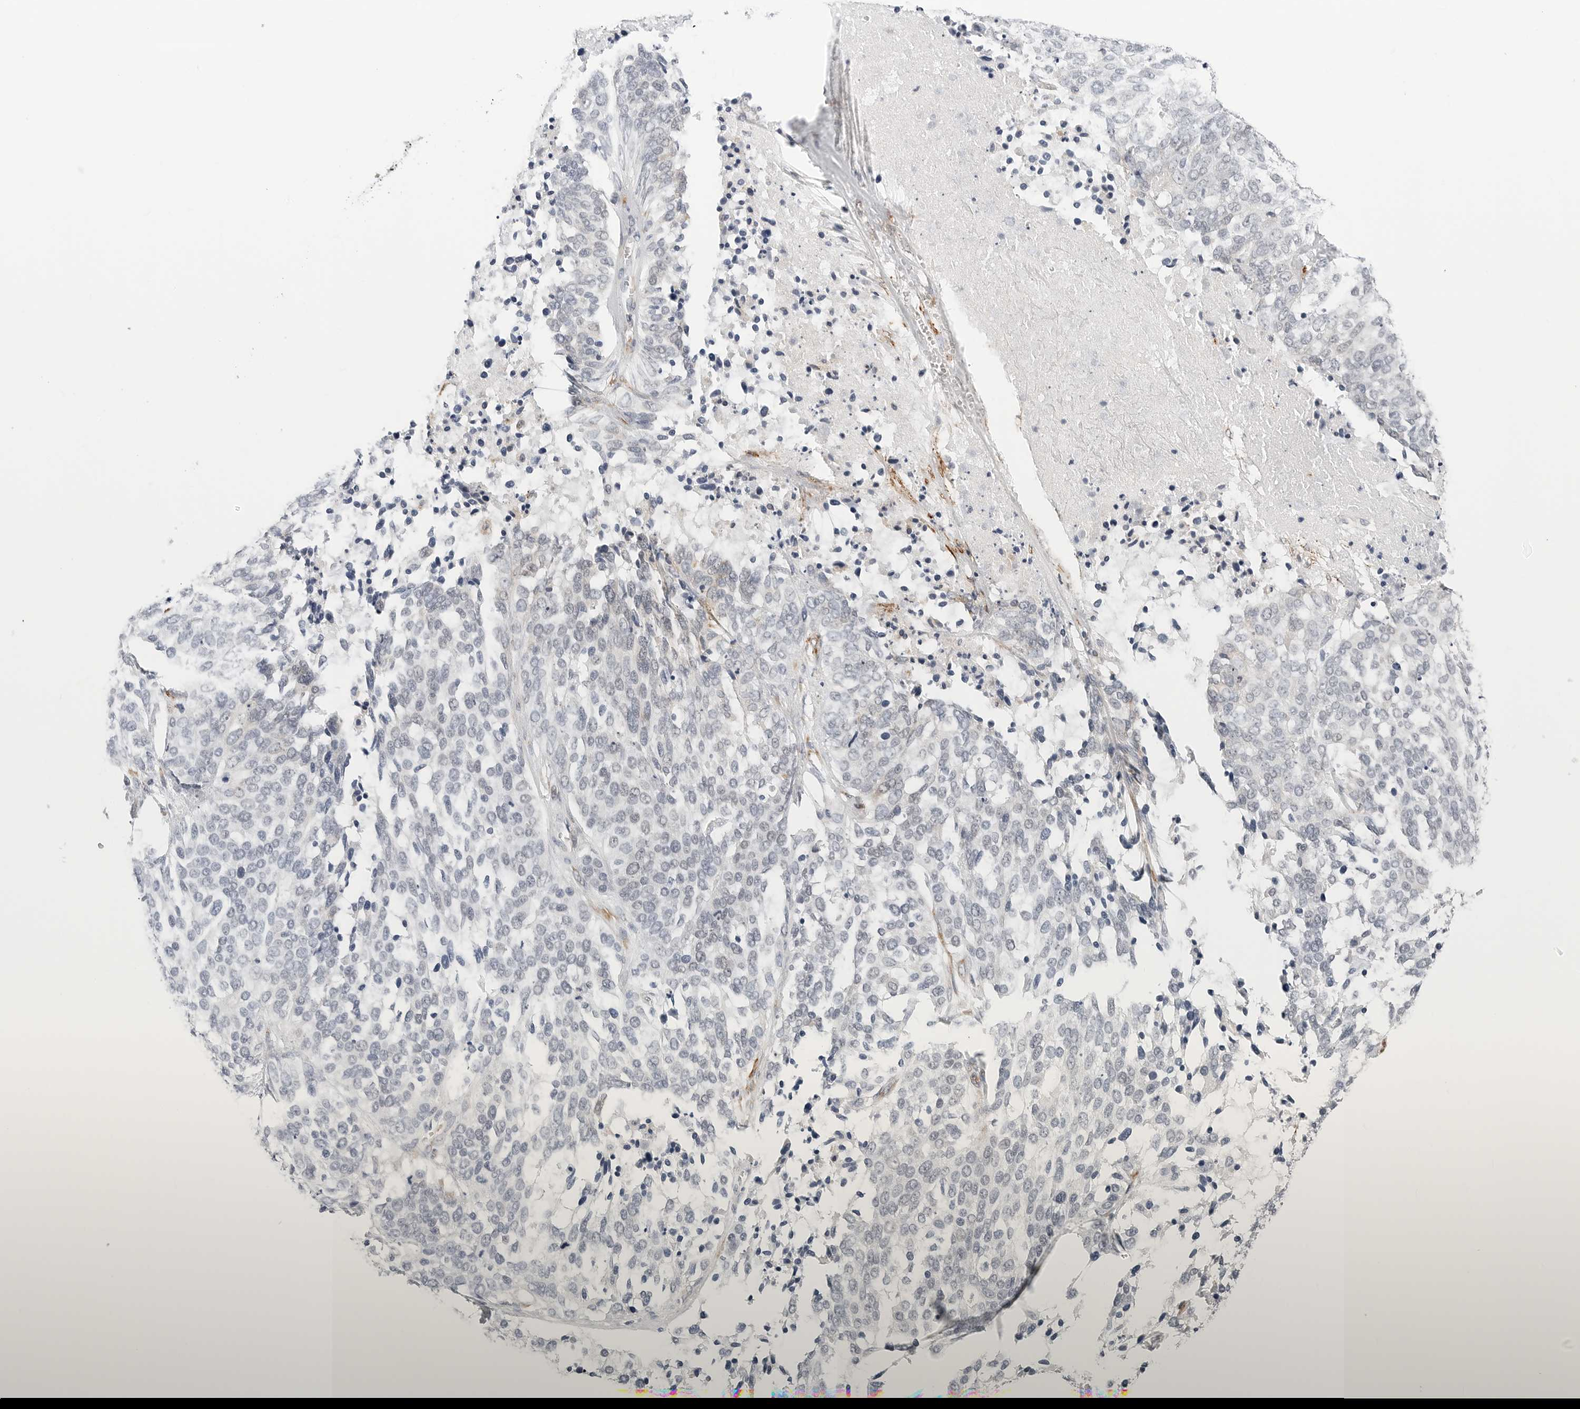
{"staining": {"intensity": "negative", "quantity": "none", "location": "none"}, "tissue": "ovarian cancer", "cell_type": "Tumor cells", "image_type": "cancer", "snomed": [{"axis": "morphology", "description": "Cystadenocarcinoma, serous, NOS"}, {"axis": "topography", "description": "Ovary"}], "caption": "DAB (3,3'-diaminobenzidine) immunohistochemical staining of ovarian cancer (serous cystadenocarcinoma) demonstrates no significant expression in tumor cells.", "gene": "TSEN2", "patient": {"sex": "female", "age": 44}}